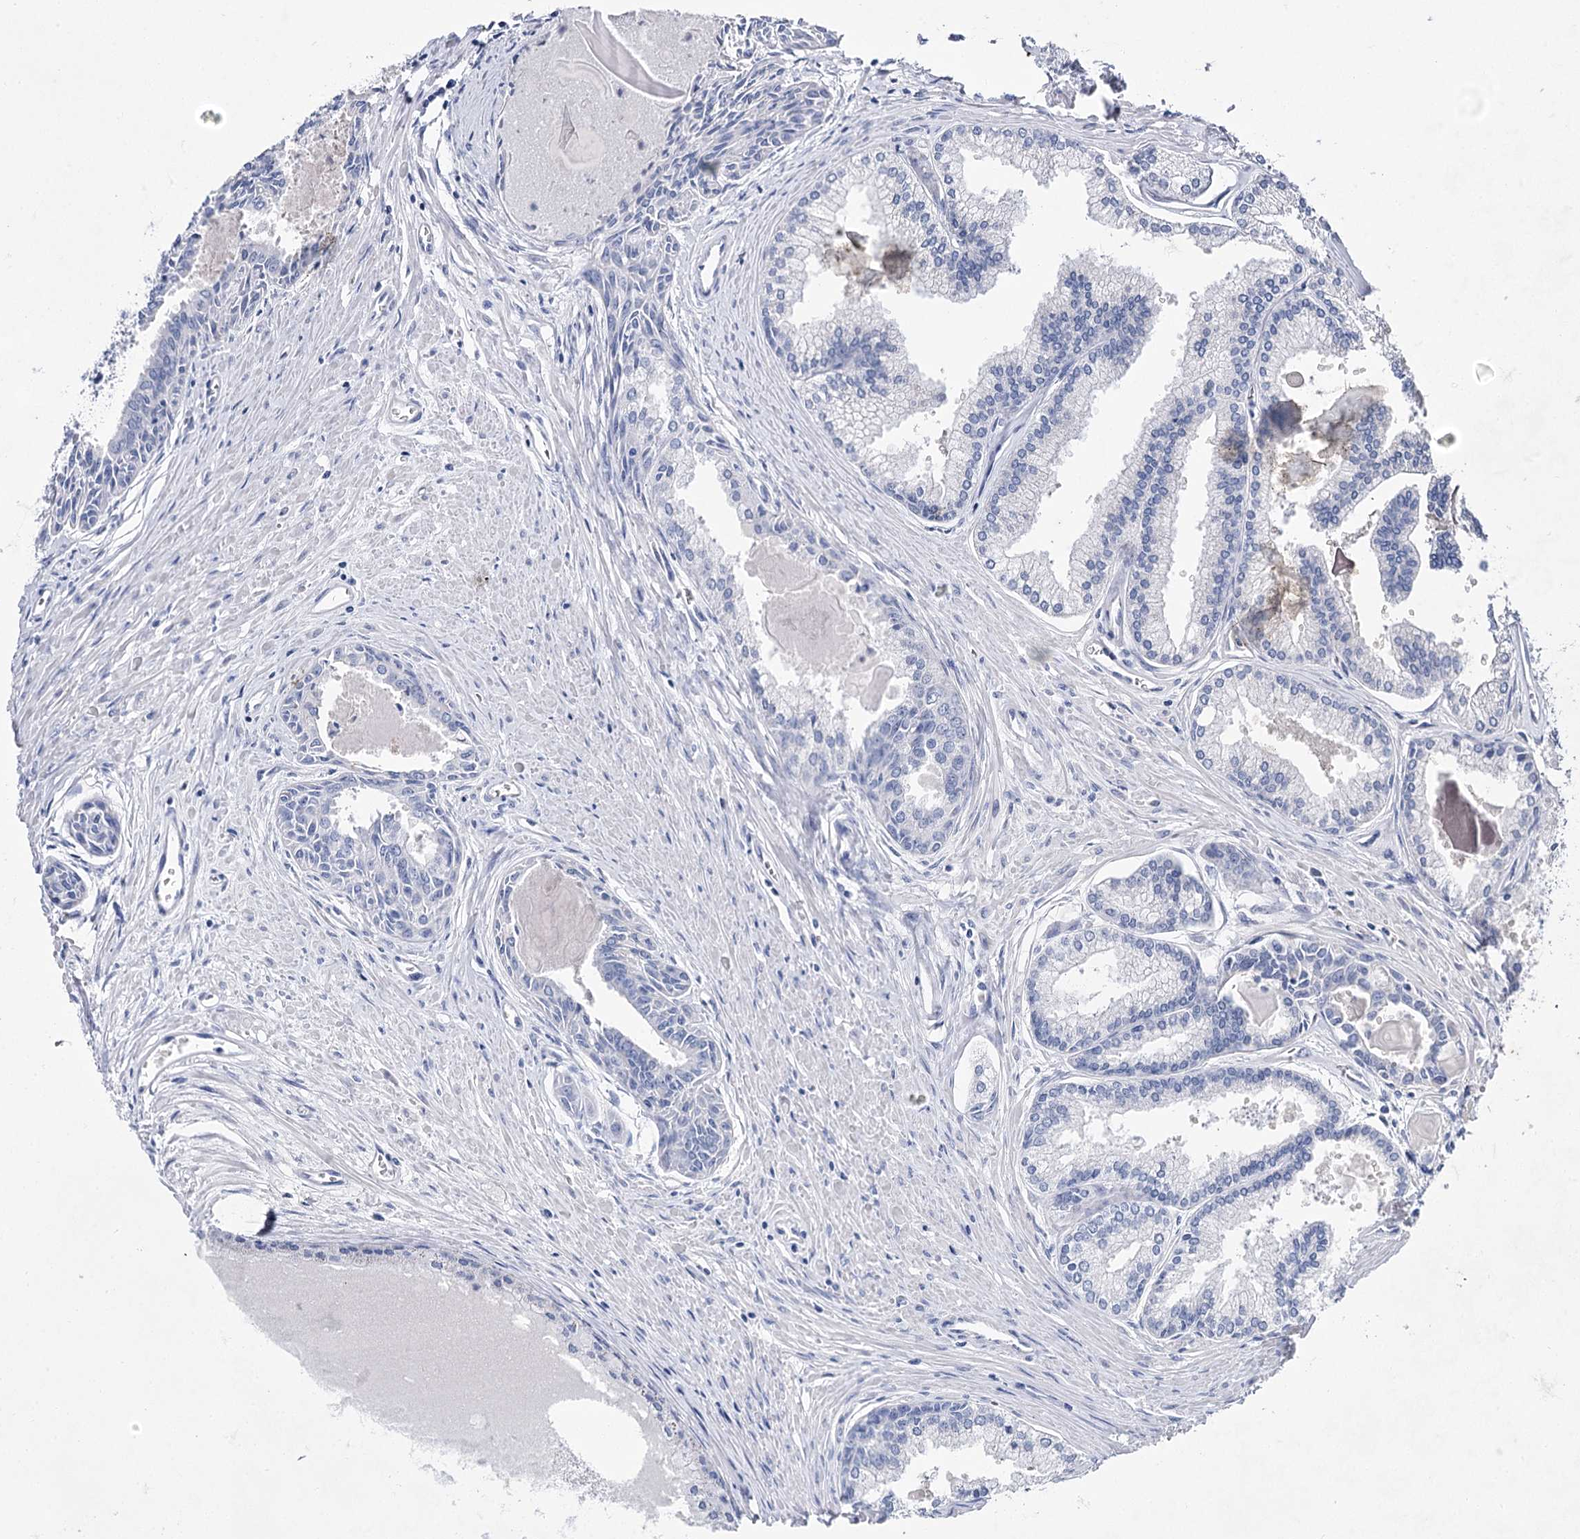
{"staining": {"intensity": "negative", "quantity": "none", "location": "none"}, "tissue": "prostate cancer", "cell_type": "Tumor cells", "image_type": "cancer", "snomed": [{"axis": "morphology", "description": "Adenocarcinoma, High grade"}, {"axis": "topography", "description": "Prostate"}], "caption": "Immunohistochemistry (IHC) micrograph of neoplastic tissue: human prostate adenocarcinoma (high-grade) stained with DAB displays no significant protein positivity in tumor cells. (Immunohistochemistry (IHC), brightfield microscopy, high magnification).", "gene": "ACRV1", "patient": {"sex": "male", "age": 68}}